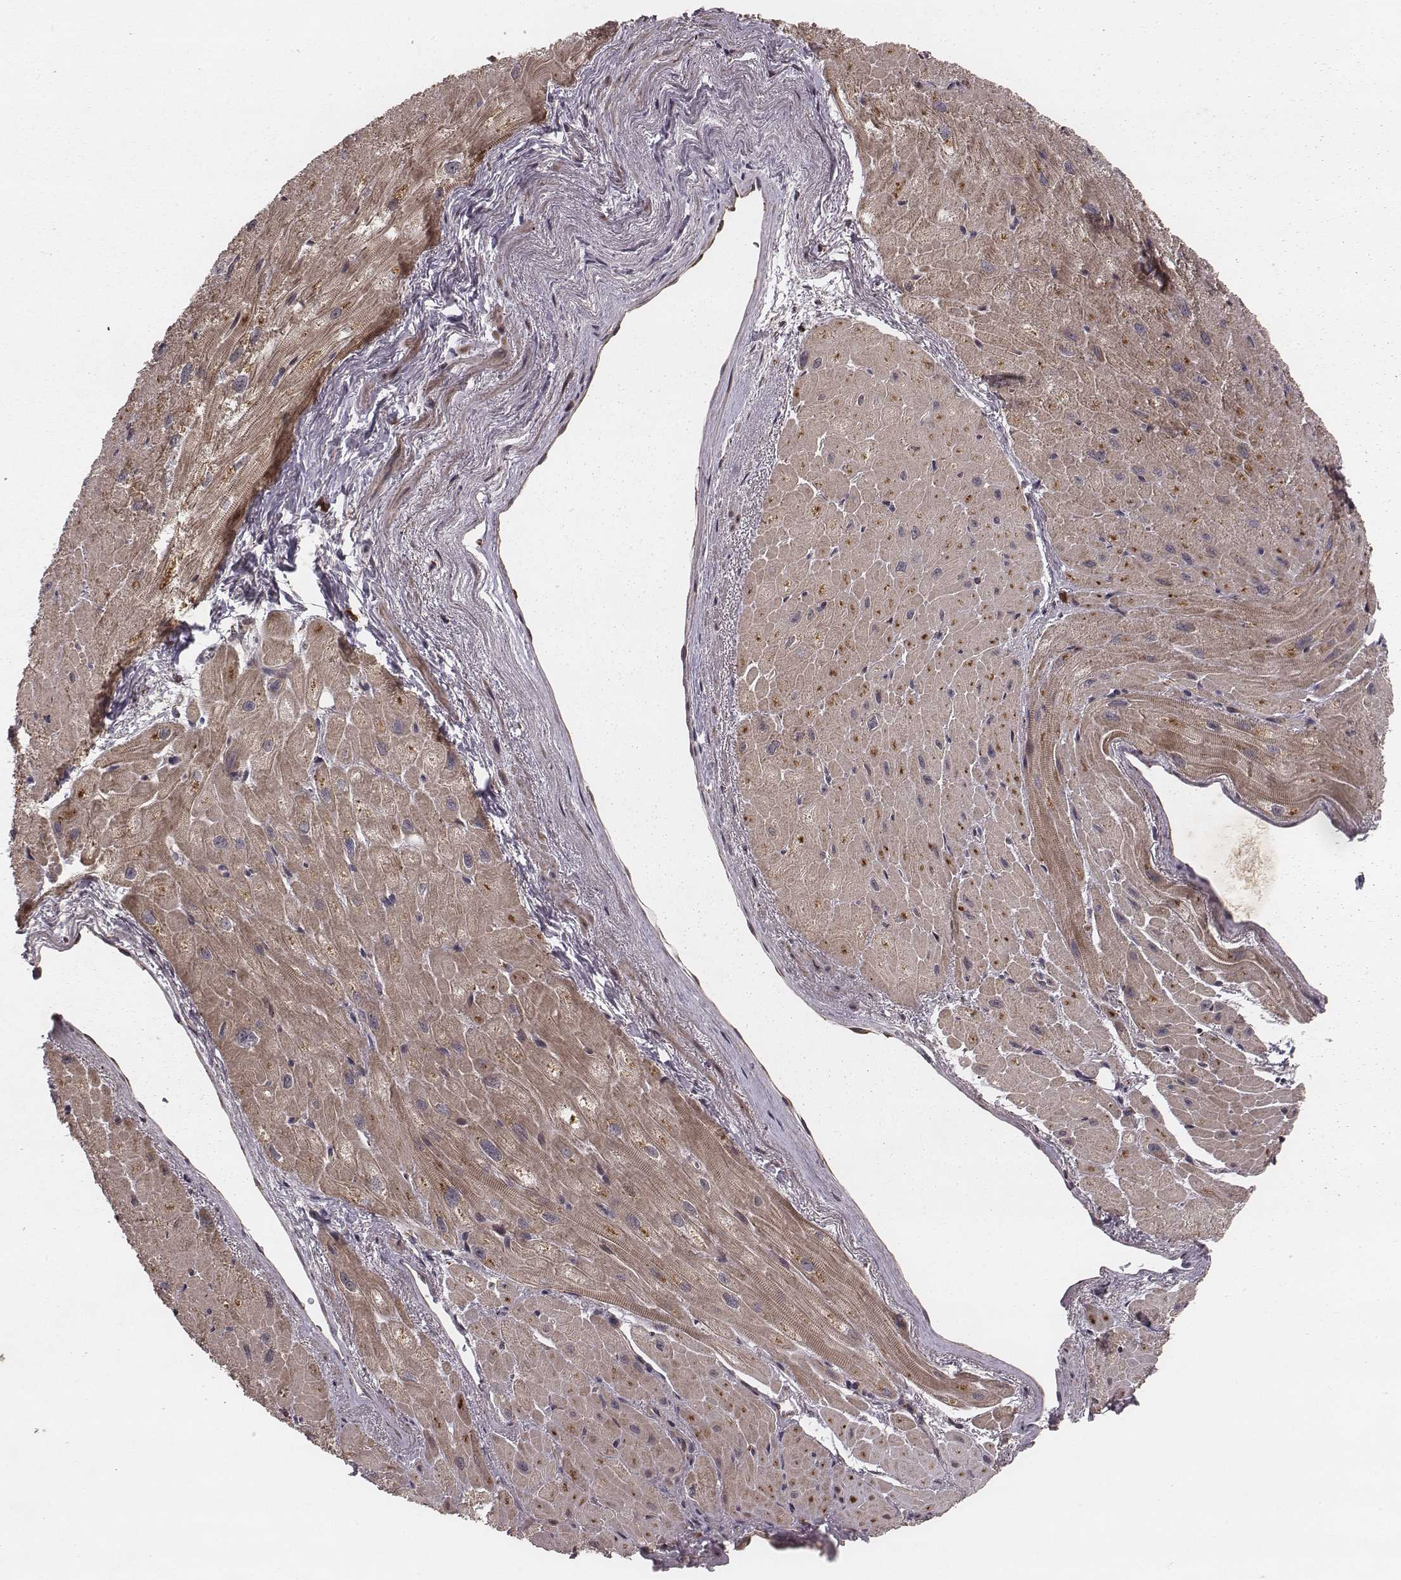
{"staining": {"intensity": "moderate", "quantity": ">75%", "location": "cytoplasmic/membranous"}, "tissue": "heart muscle", "cell_type": "Cardiomyocytes", "image_type": "normal", "snomed": [{"axis": "morphology", "description": "Normal tissue, NOS"}, {"axis": "topography", "description": "Heart"}], "caption": "The micrograph demonstrates immunohistochemical staining of unremarkable heart muscle. There is moderate cytoplasmic/membranous positivity is appreciated in about >75% of cardiomyocytes.", "gene": "ZDHHC21", "patient": {"sex": "male", "age": 62}}